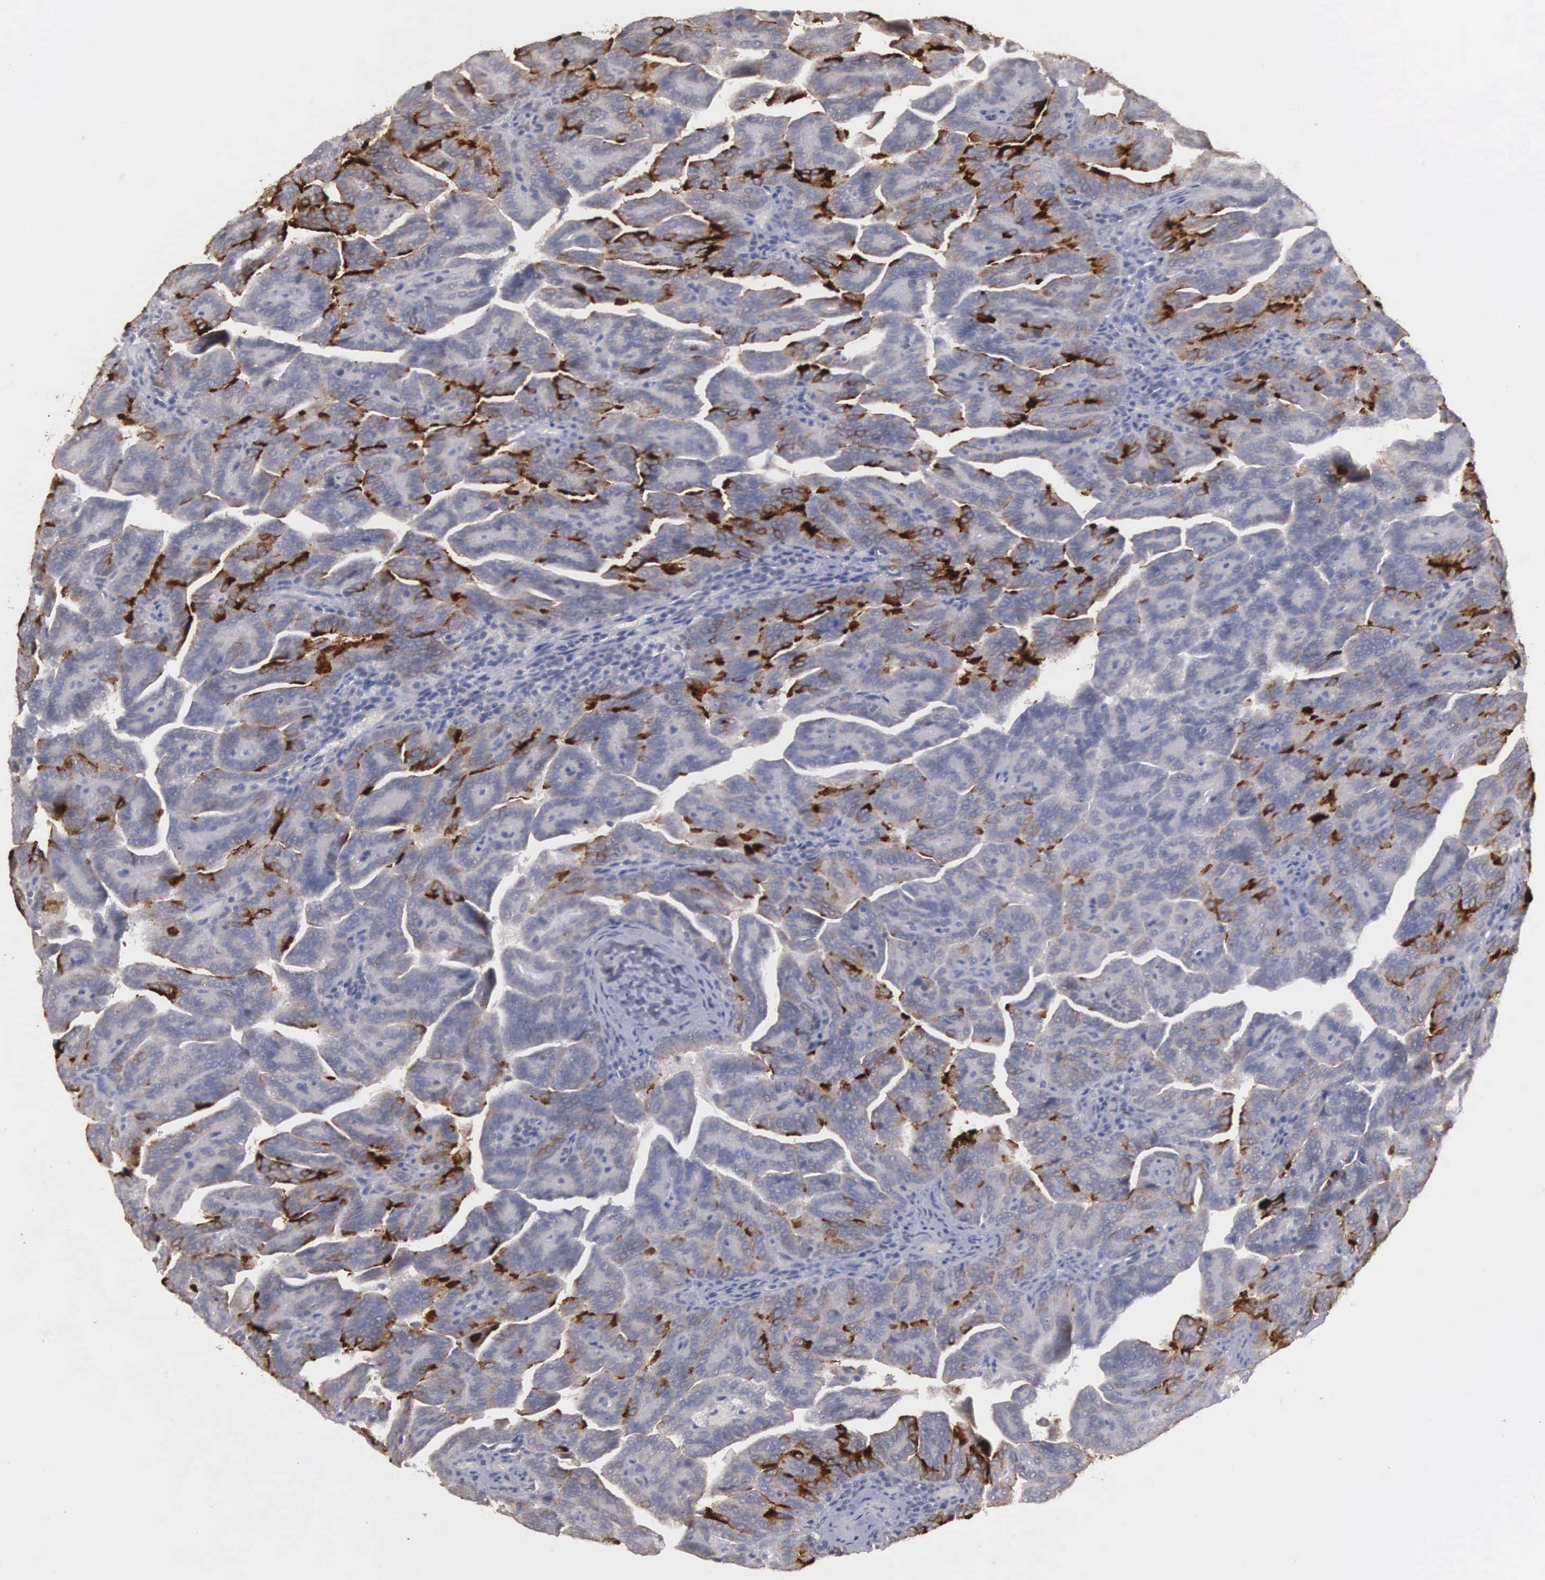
{"staining": {"intensity": "strong", "quantity": "<25%", "location": "cytoplasmic/membranous"}, "tissue": "renal cancer", "cell_type": "Tumor cells", "image_type": "cancer", "snomed": [{"axis": "morphology", "description": "Adenocarcinoma, NOS"}, {"axis": "topography", "description": "Kidney"}], "caption": "DAB (3,3'-diaminobenzidine) immunohistochemical staining of human renal adenocarcinoma reveals strong cytoplasmic/membranous protein staining in approximately <25% of tumor cells. The protein of interest is shown in brown color, while the nuclei are stained blue.", "gene": "AMN", "patient": {"sex": "male", "age": 61}}